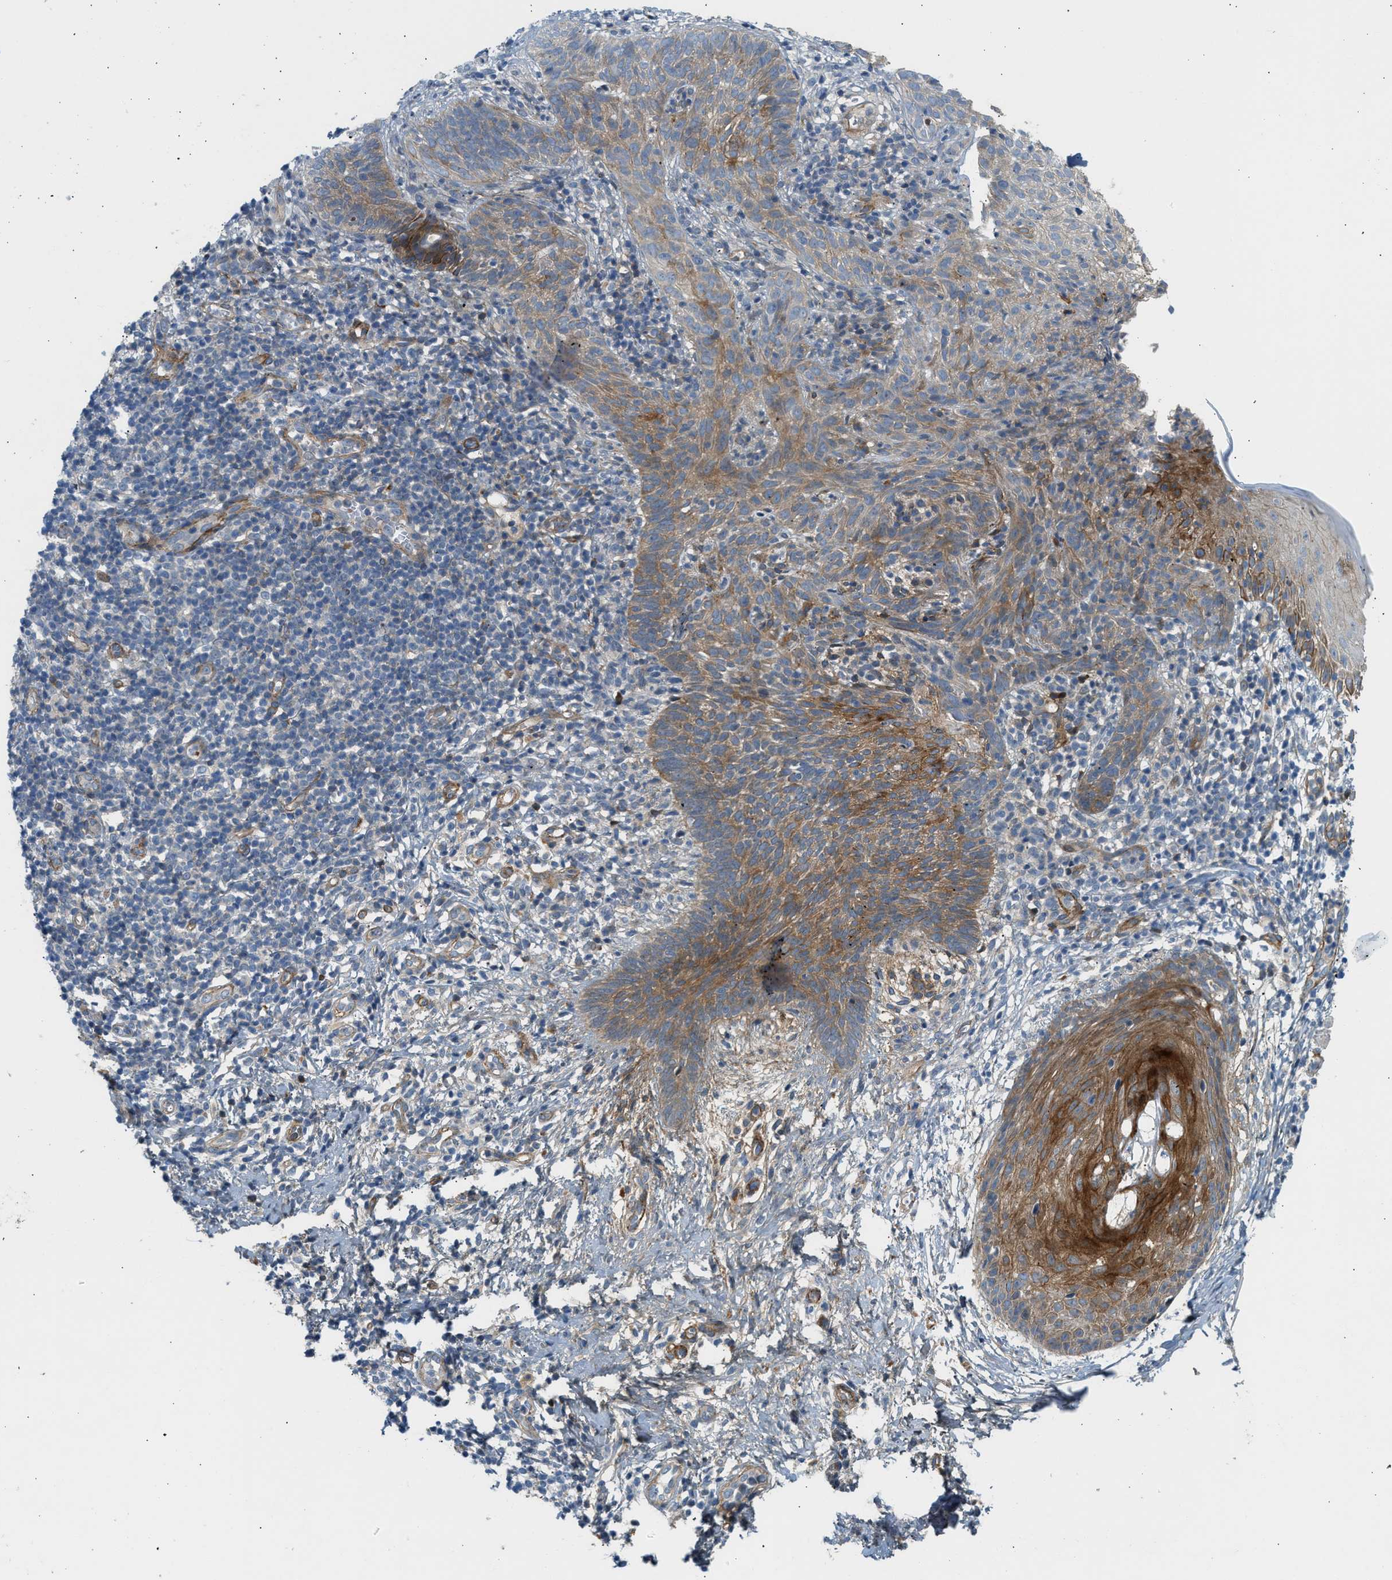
{"staining": {"intensity": "moderate", "quantity": ">75%", "location": "cytoplasmic/membranous"}, "tissue": "skin cancer", "cell_type": "Tumor cells", "image_type": "cancer", "snomed": [{"axis": "morphology", "description": "Basal cell carcinoma"}, {"axis": "topography", "description": "Skin"}], "caption": "Immunohistochemical staining of human skin cancer displays medium levels of moderate cytoplasmic/membranous protein positivity in approximately >75% of tumor cells.", "gene": "EDNRA", "patient": {"sex": "male", "age": 60}}